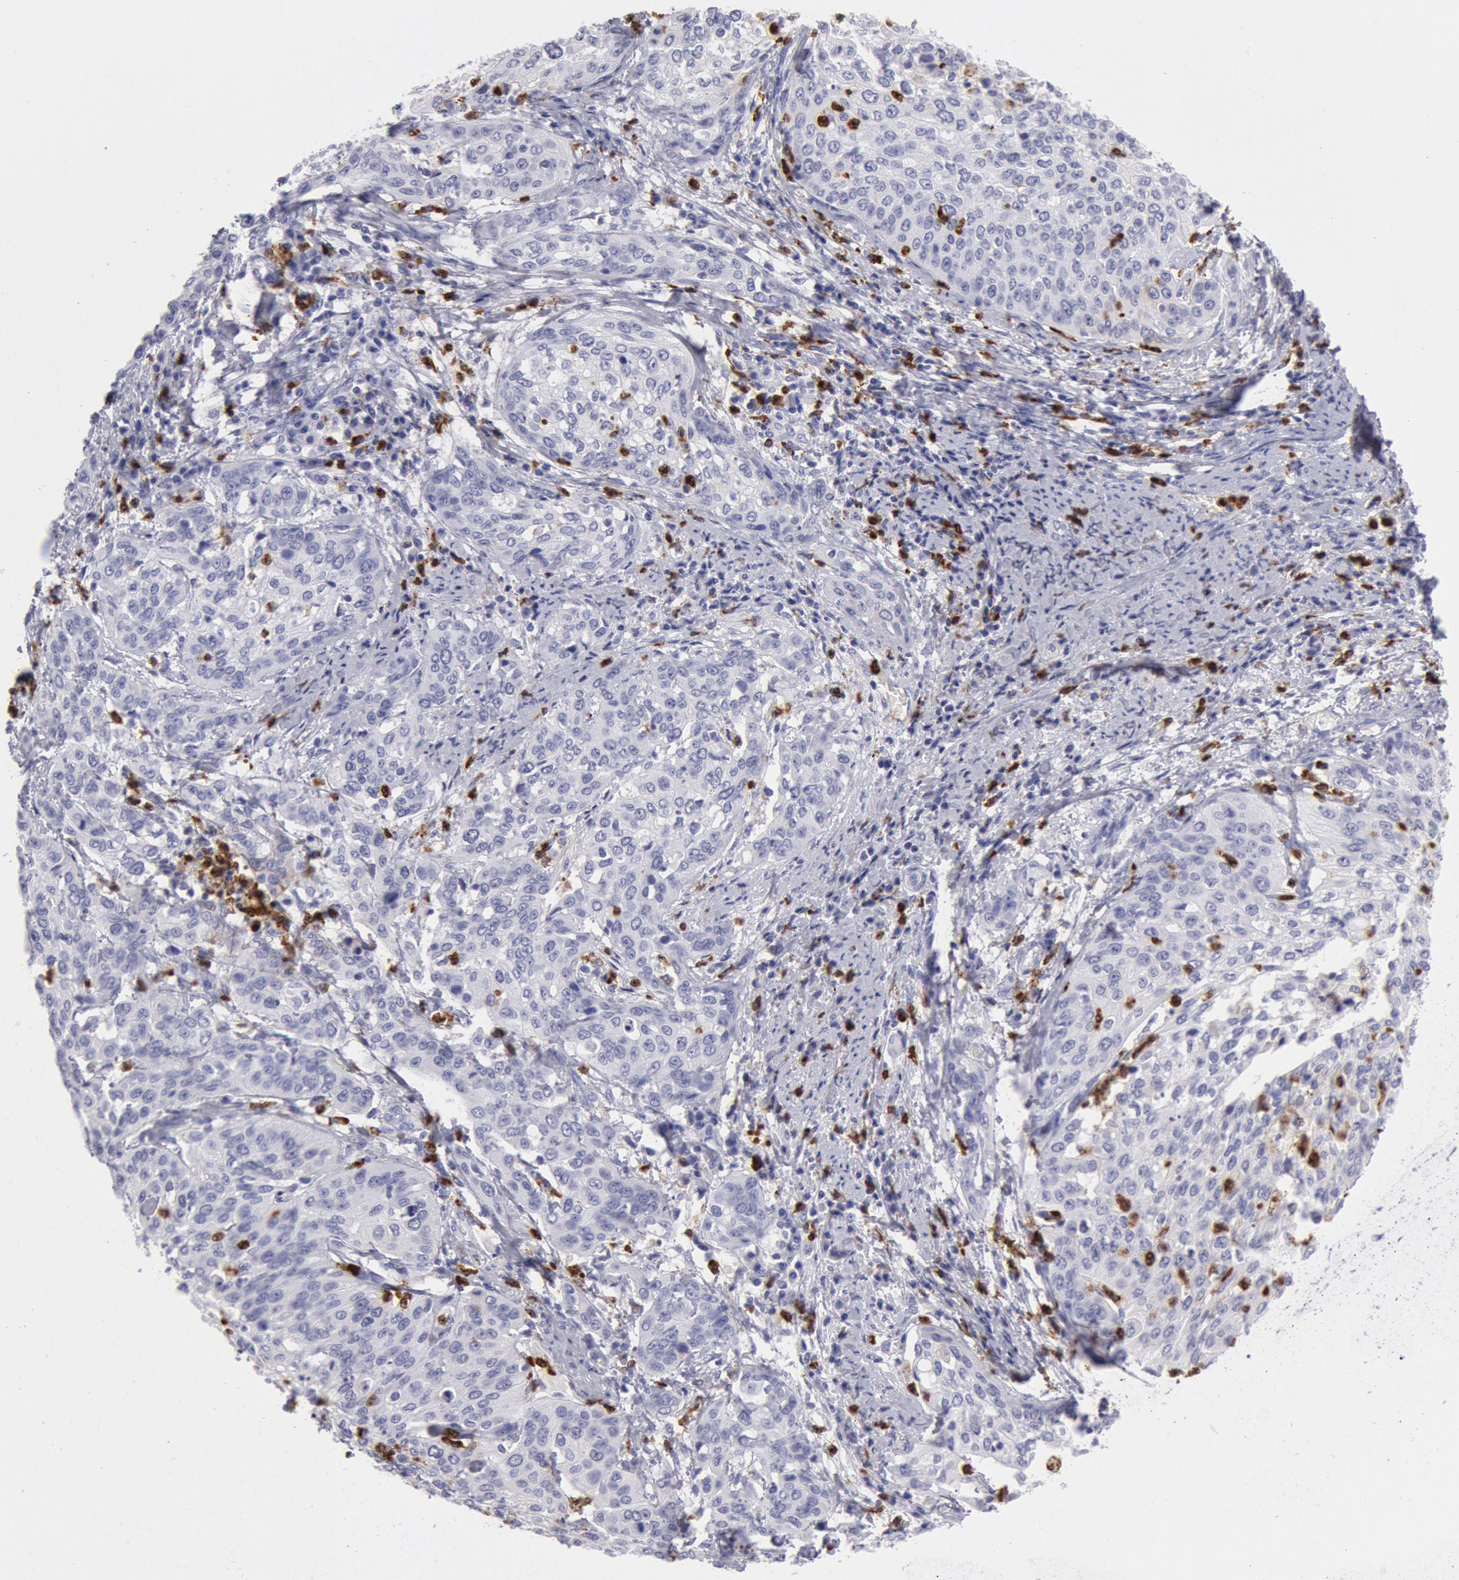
{"staining": {"intensity": "negative", "quantity": "none", "location": "none"}, "tissue": "cervical cancer", "cell_type": "Tumor cells", "image_type": "cancer", "snomed": [{"axis": "morphology", "description": "Squamous cell carcinoma, NOS"}, {"axis": "topography", "description": "Cervix"}], "caption": "Protein analysis of cervical squamous cell carcinoma shows no significant positivity in tumor cells.", "gene": "FCN1", "patient": {"sex": "female", "age": 41}}